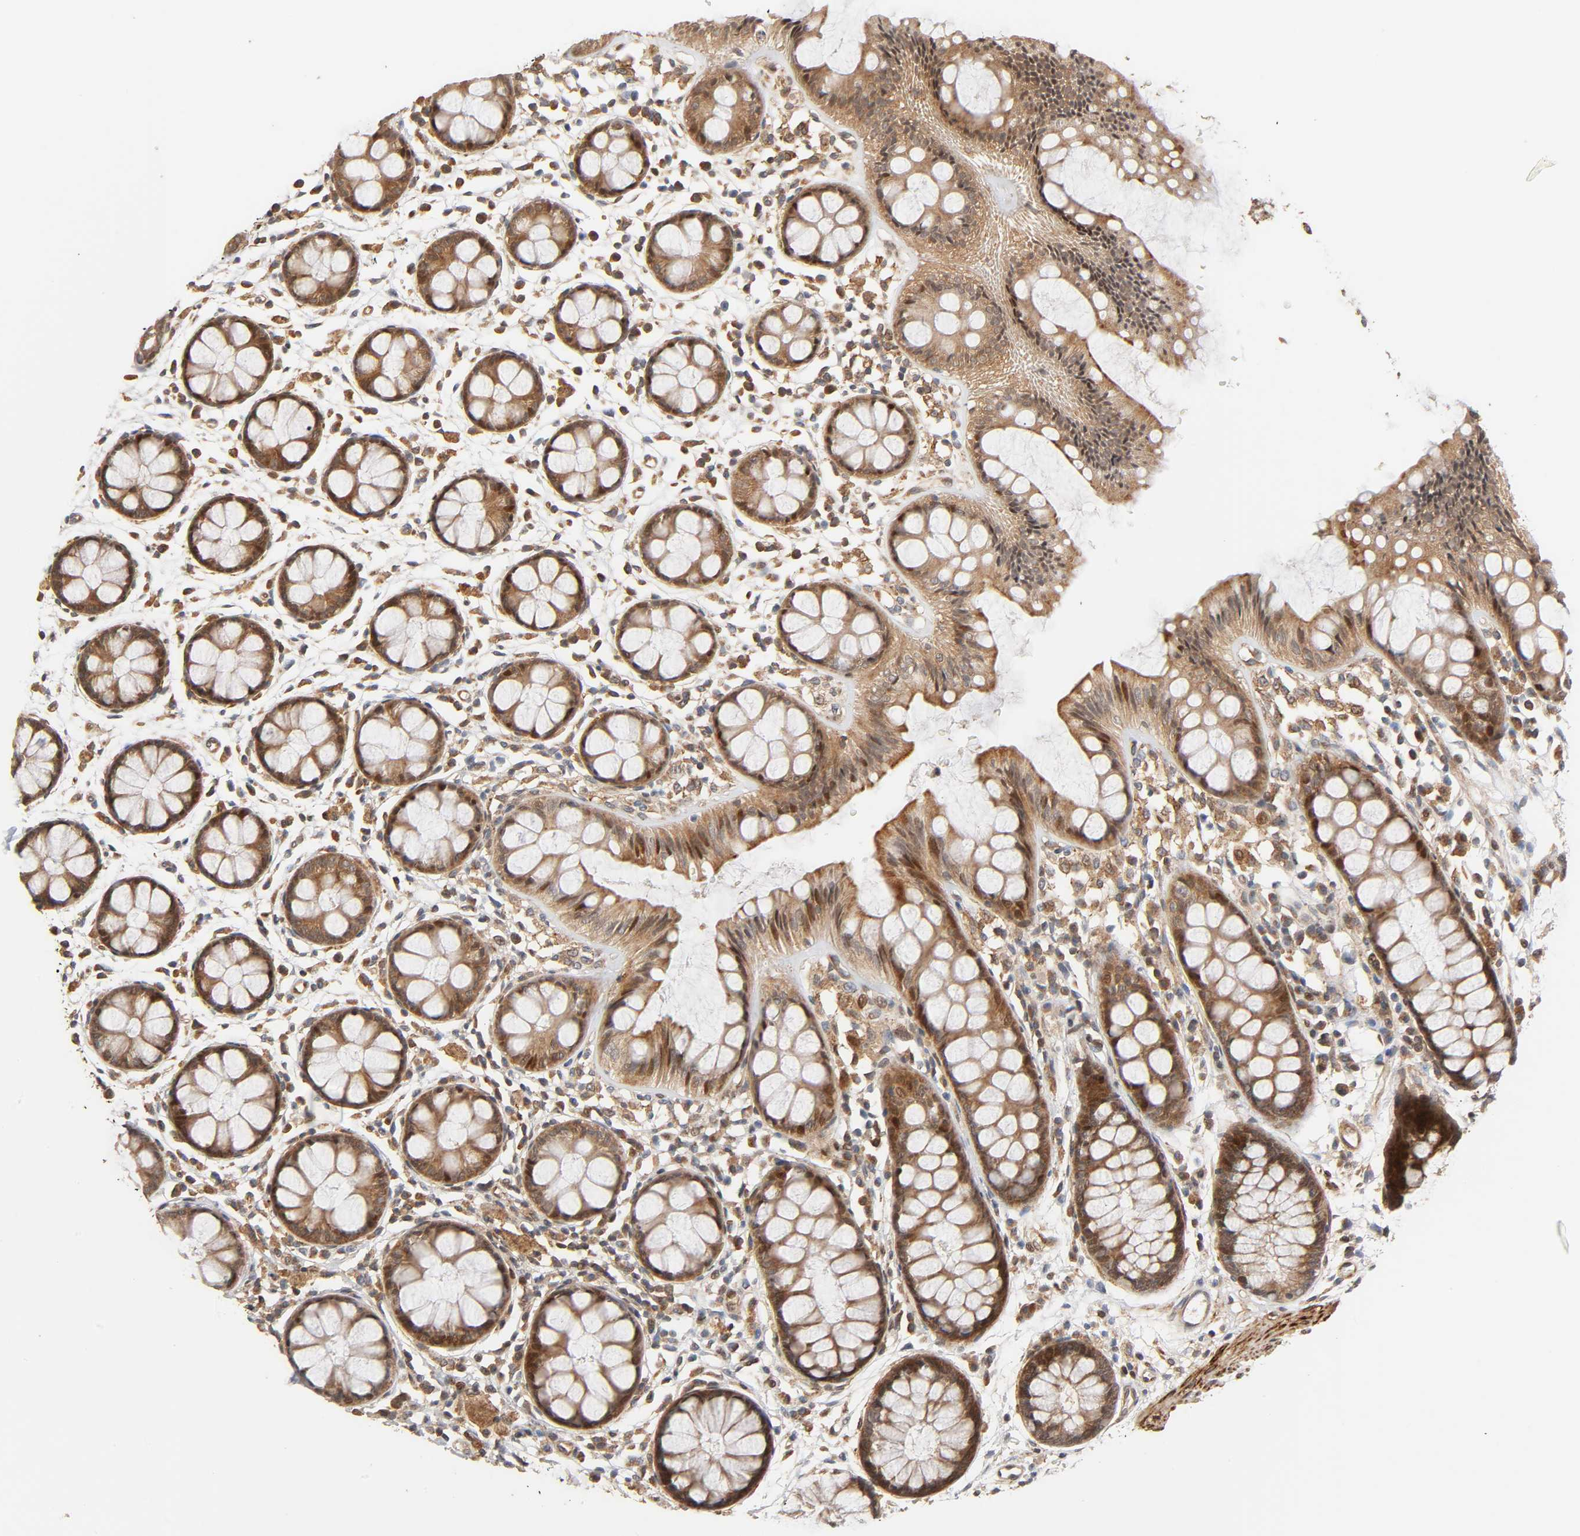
{"staining": {"intensity": "strong", "quantity": ">75%", "location": "cytoplasmic/membranous,nuclear"}, "tissue": "rectum", "cell_type": "Glandular cells", "image_type": "normal", "snomed": [{"axis": "morphology", "description": "Normal tissue, NOS"}, {"axis": "topography", "description": "Rectum"}], "caption": "About >75% of glandular cells in benign human rectum display strong cytoplasmic/membranous,nuclear protein staining as visualized by brown immunohistochemical staining.", "gene": "NEMF", "patient": {"sex": "female", "age": 66}}